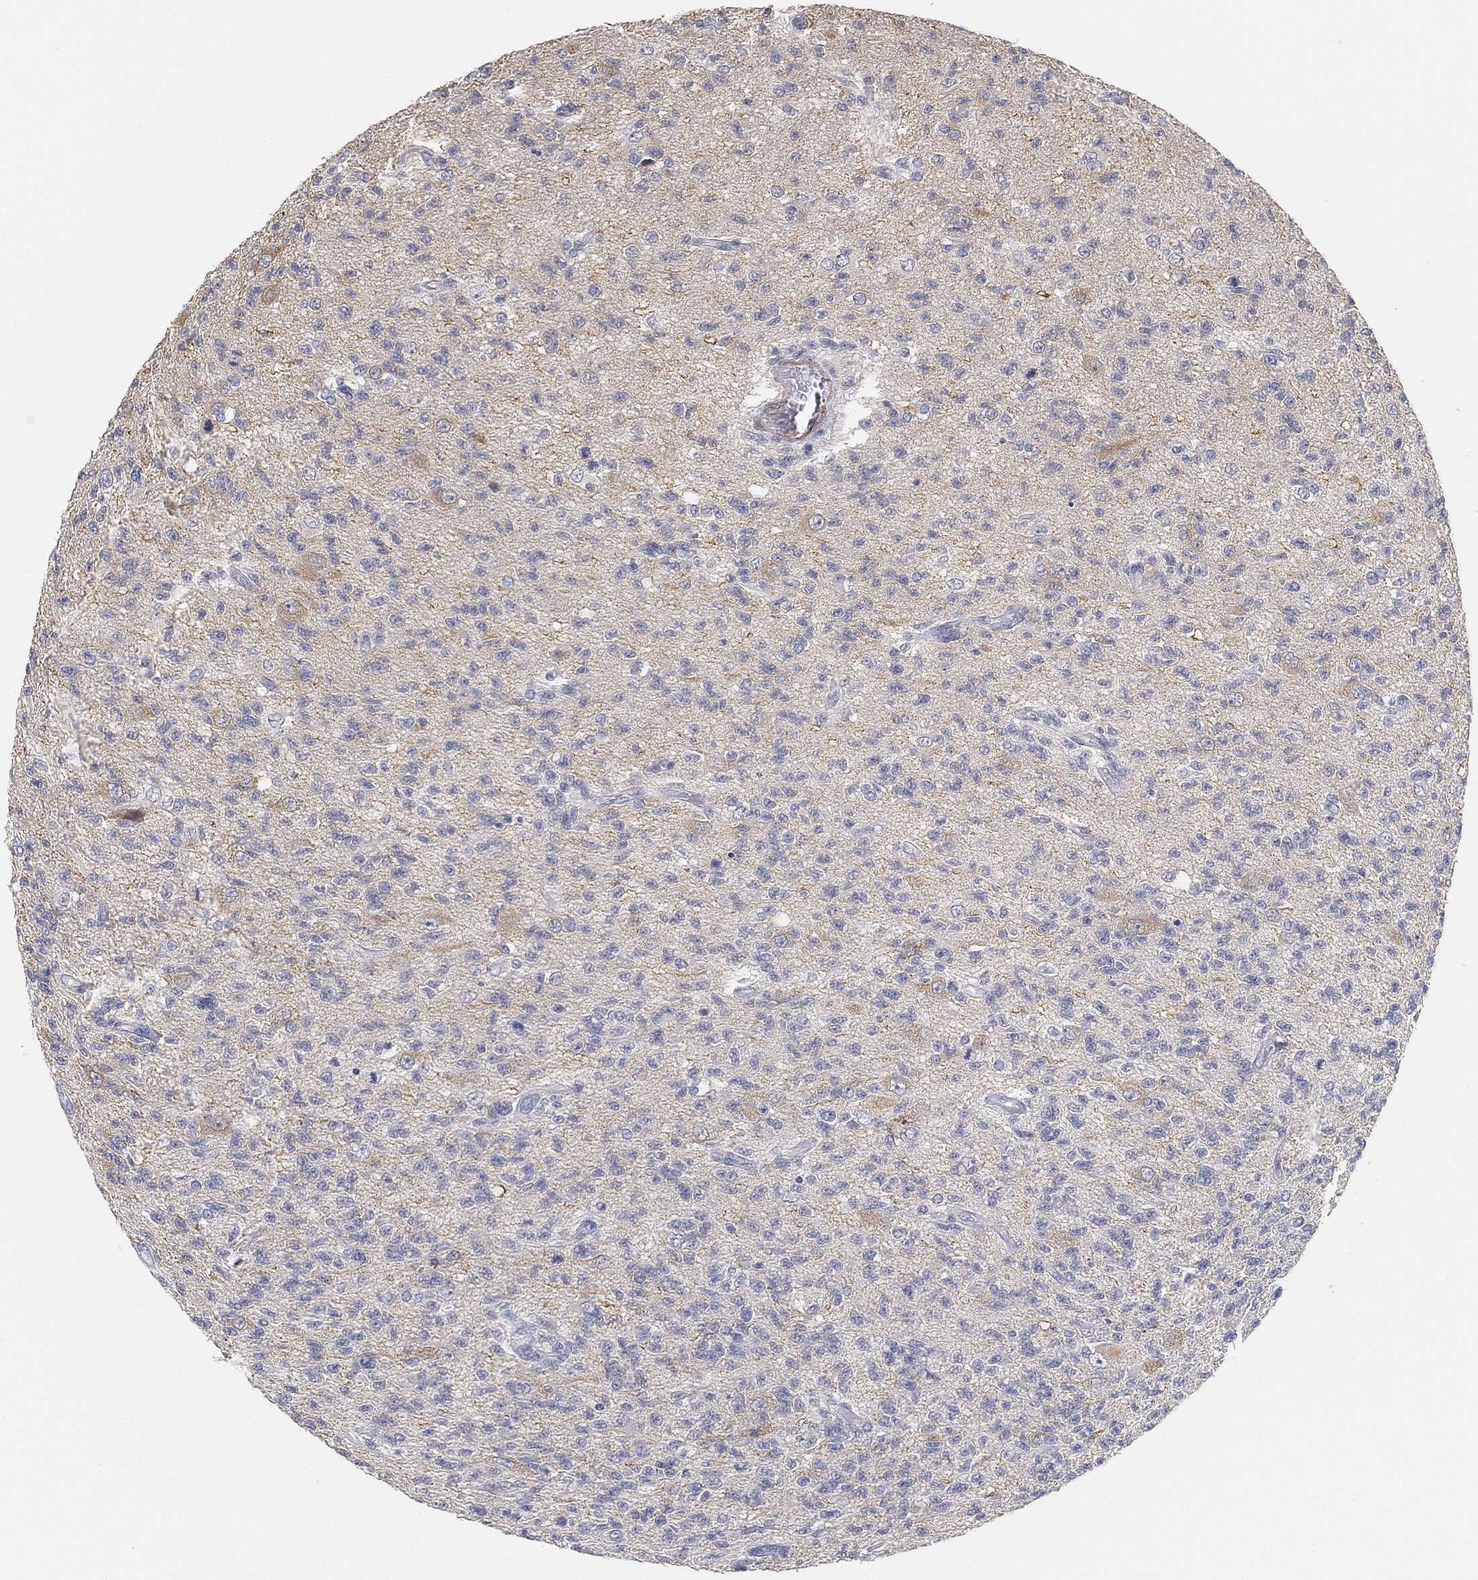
{"staining": {"intensity": "negative", "quantity": "none", "location": "none"}, "tissue": "glioma", "cell_type": "Tumor cells", "image_type": "cancer", "snomed": [{"axis": "morphology", "description": "Glioma, malignant, High grade"}, {"axis": "topography", "description": "Brain"}], "caption": "A high-resolution photomicrograph shows immunohistochemistry (IHC) staining of glioma, which displays no significant expression in tumor cells.", "gene": "GPR61", "patient": {"sex": "male", "age": 56}}